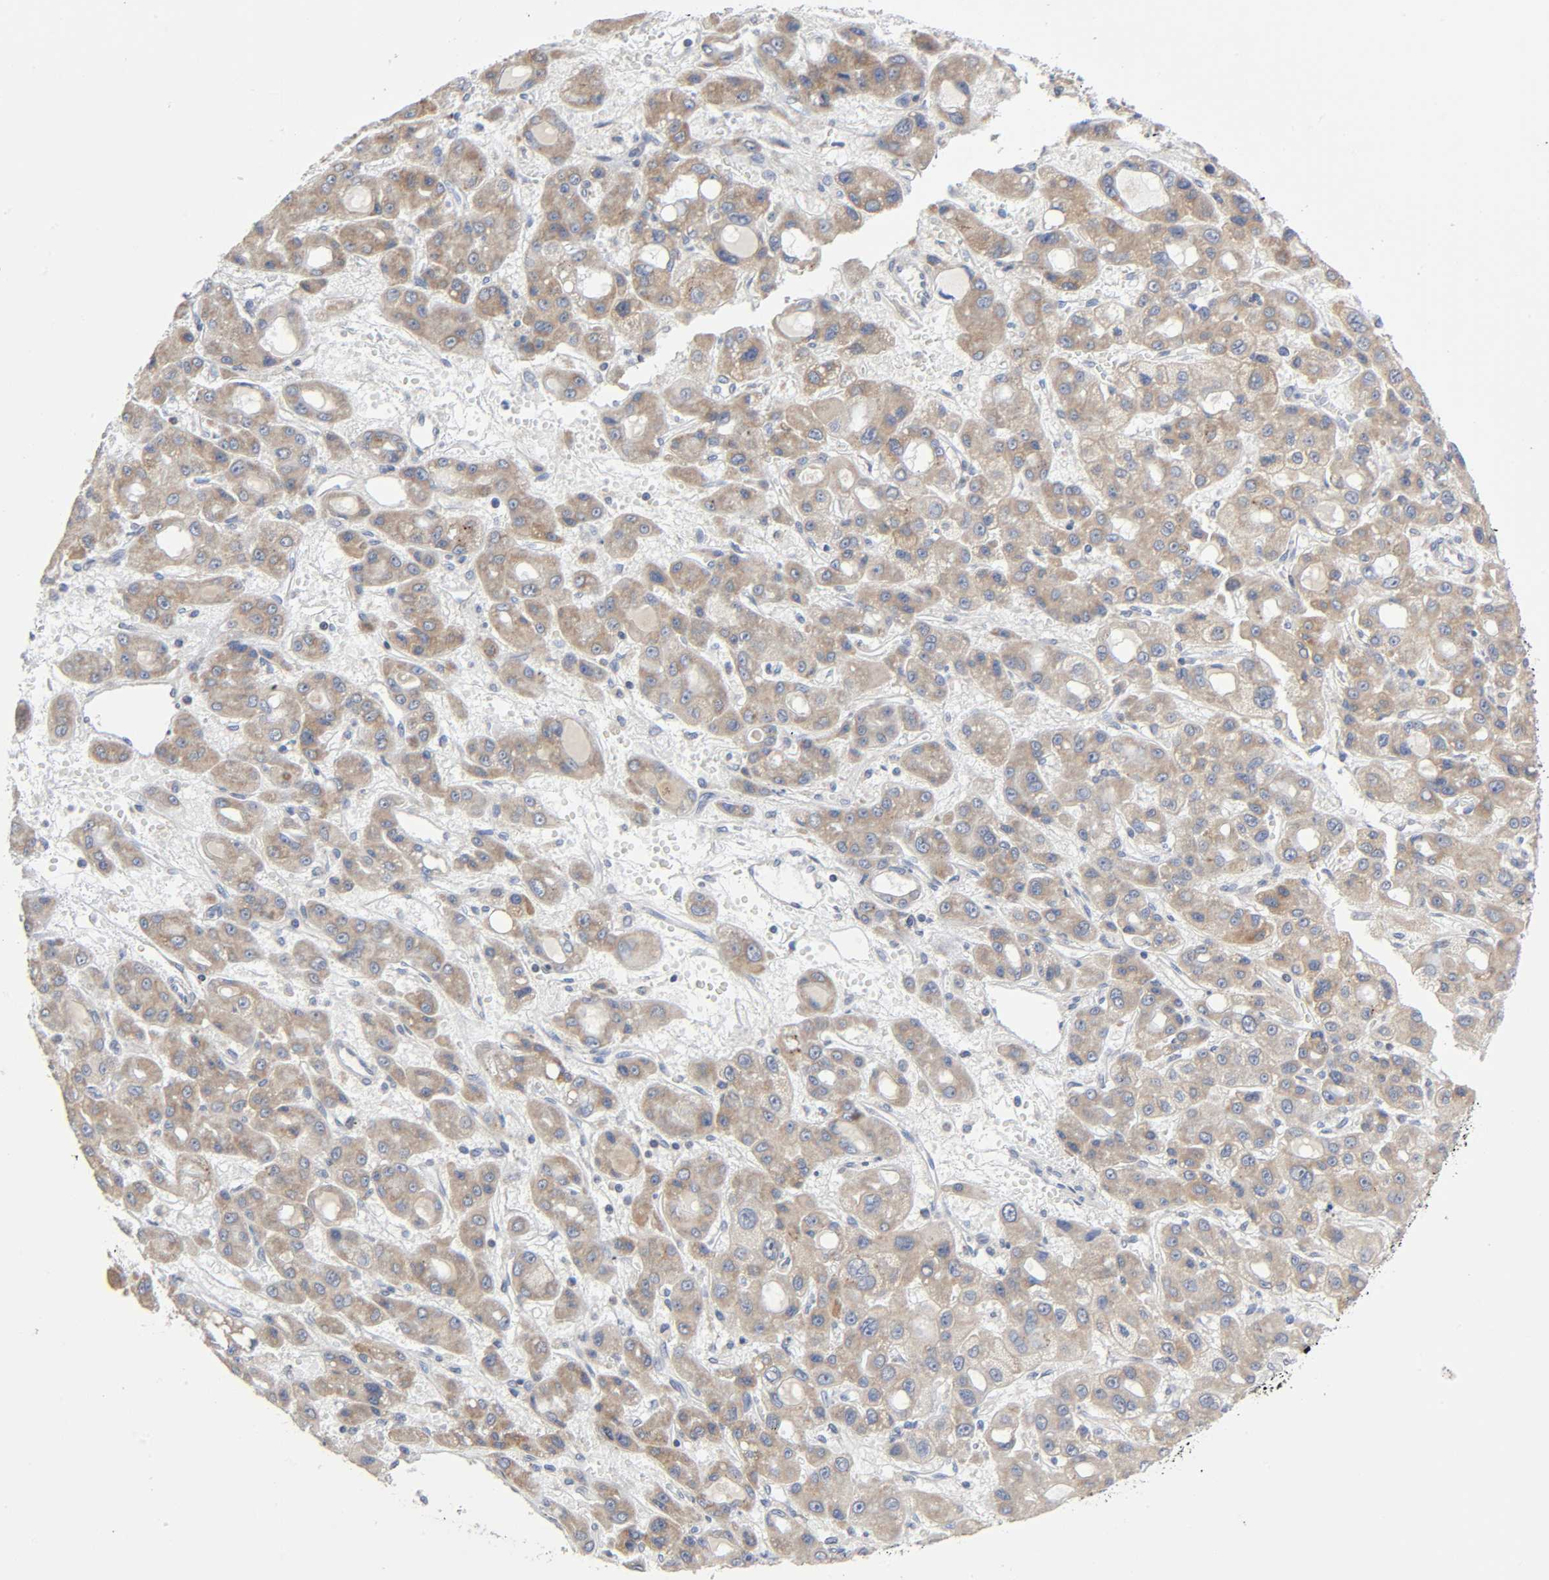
{"staining": {"intensity": "moderate", "quantity": ">75%", "location": "cytoplasmic/membranous"}, "tissue": "liver cancer", "cell_type": "Tumor cells", "image_type": "cancer", "snomed": [{"axis": "morphology", "description": "Carcinoma, Hepatocellular, NOS"}, {"axis": "topography", "description": "Liver"}], "caption": "Immunohistochemical staining of human liver cancer (hepatocellular carcinoma) displays medium levels of moderate cytoplasmic/membranous protein positivity in about >75% of tumor cells.", "gene": "SYT16", "patient": {"sex": "male", "age": 55}}